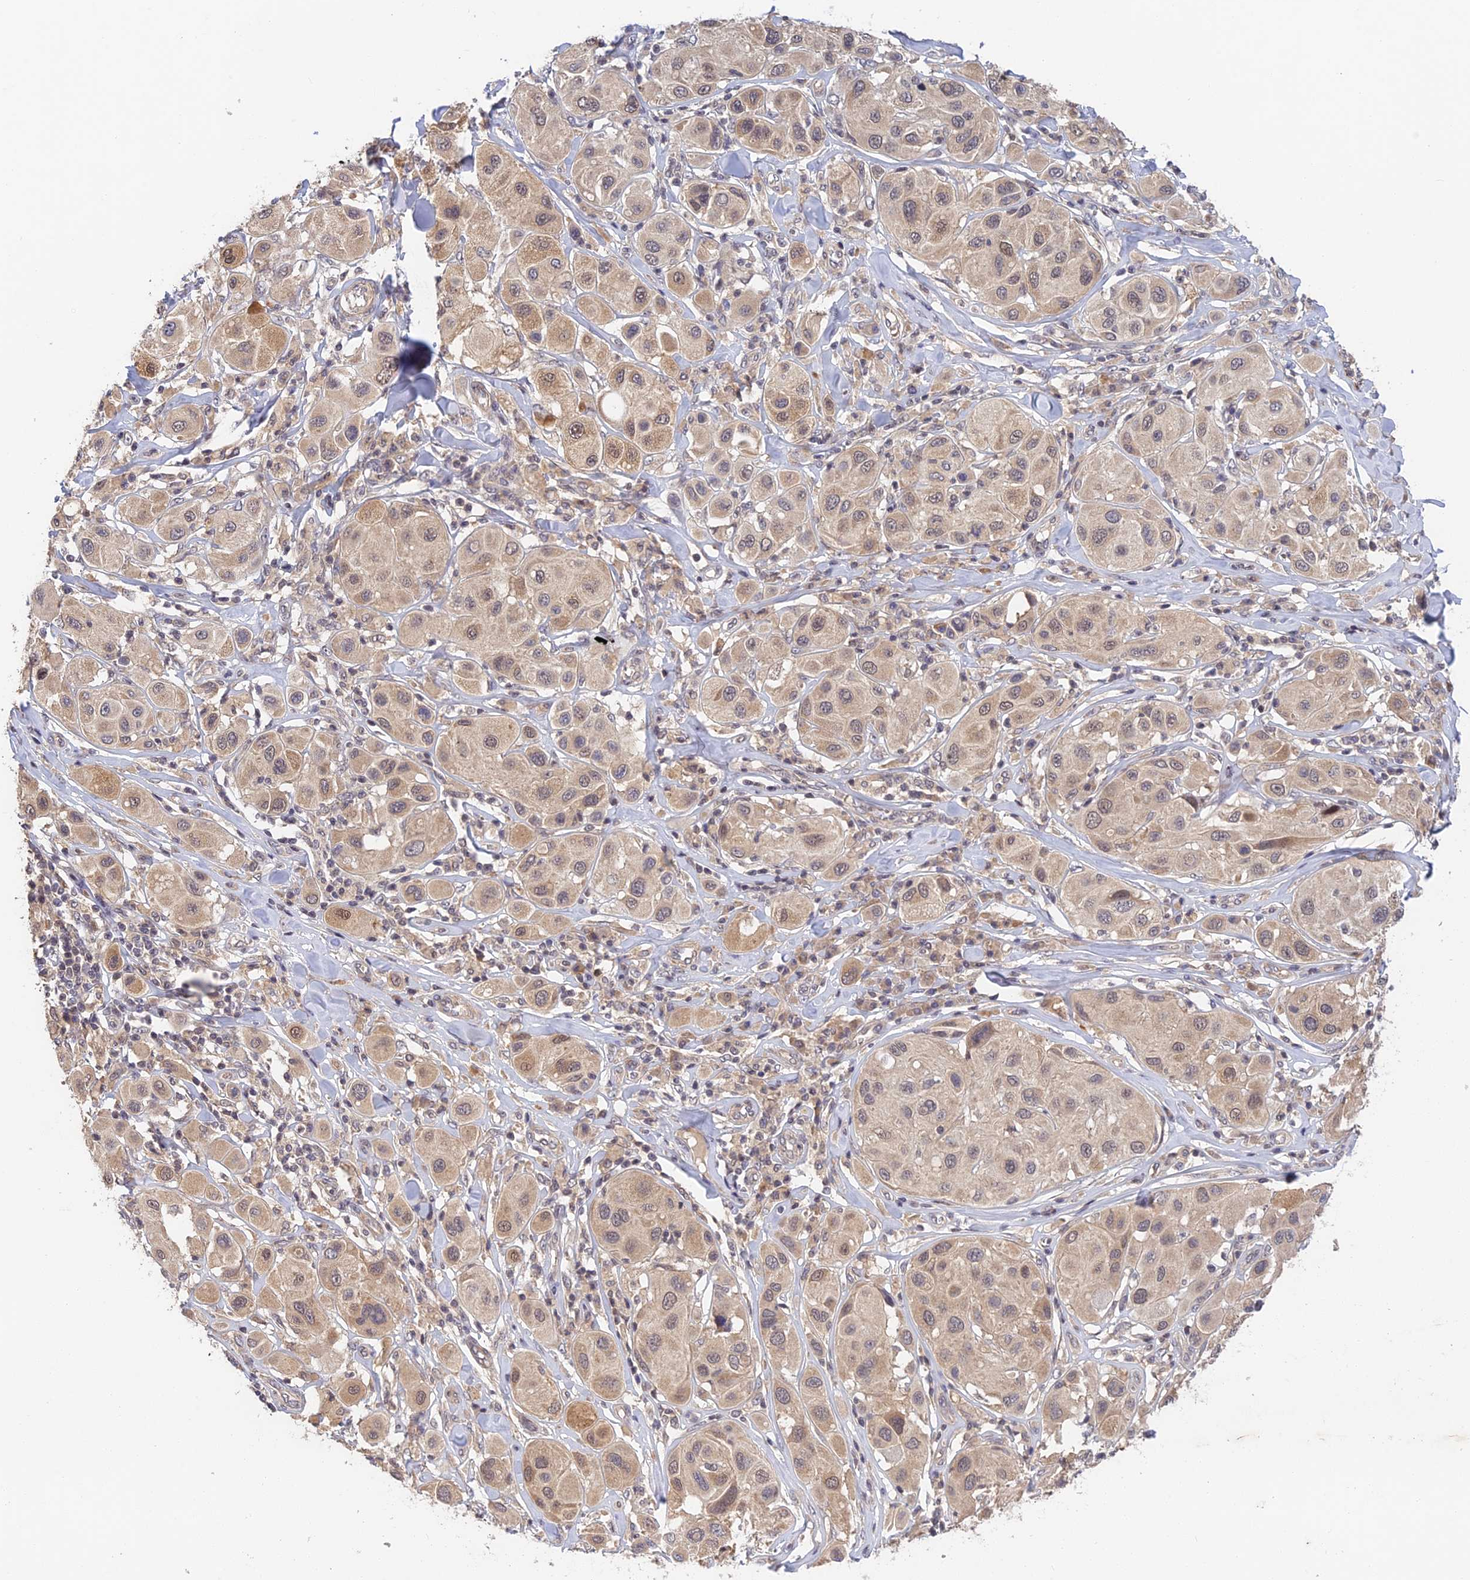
{"staining": {"intensity": "weak", "quantity": ">75%", "location": "cytoplasmic/membranous,nuclear"}, "tissue": "melanoma", "cell_type": "Tumor cells", "image_type": "cancer", "snomed": [{"axis": "morphology", "description": "Malignant melanoma, Metastatic site"}, {"axis": "topography", "description": "Skin"}], "caption": "Immunohistochemistry (IHC) image of malignant melanoma (metastatic site) stained for a protein (brown), which demonstrates low levels of weak cytoplasmic/membranous and nuclear positivity in about >75% of tumor cells.", "gene": "CWH43", "patient": {"sex": "male", "age": 41}}